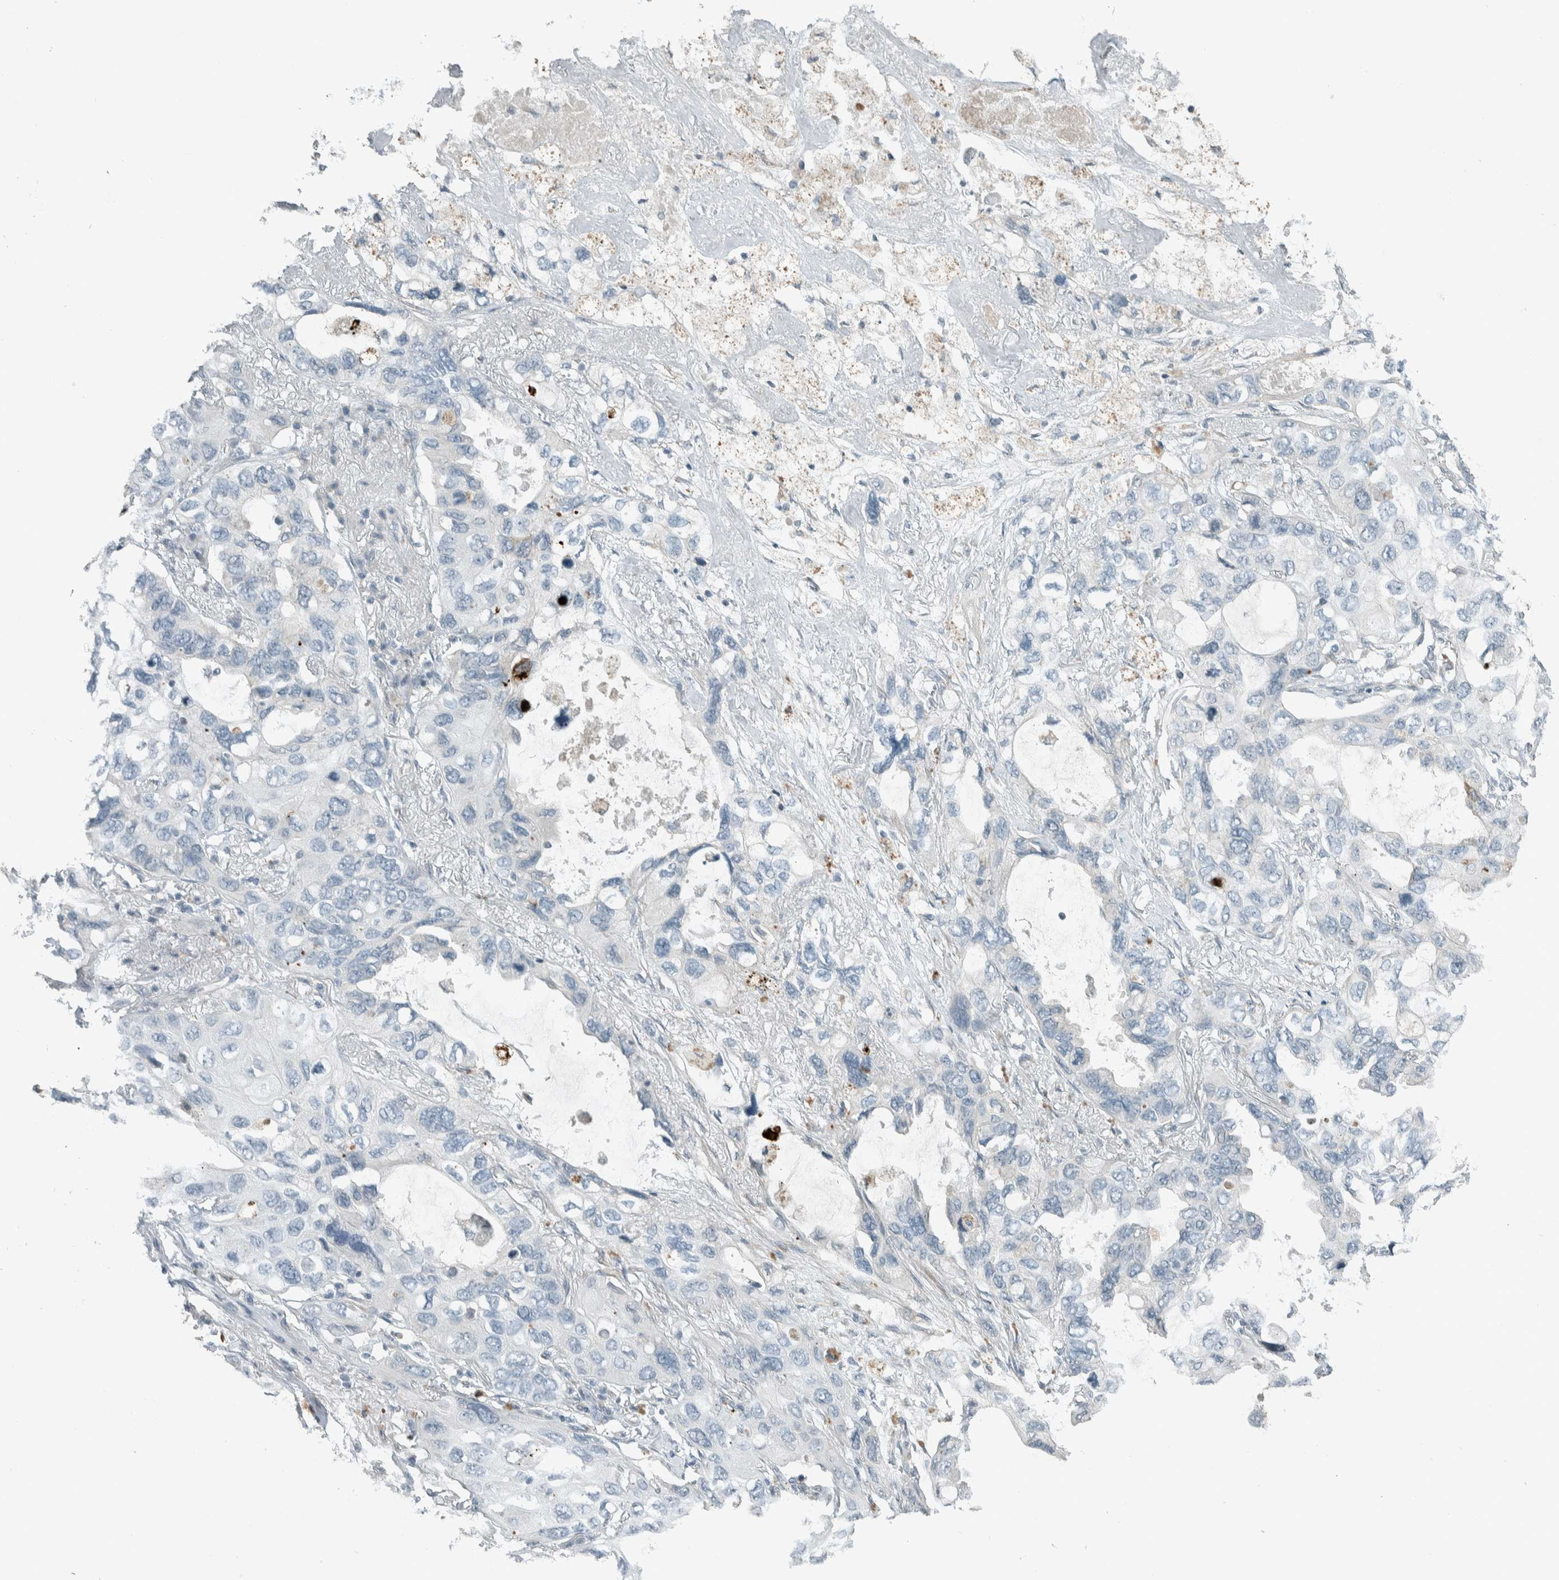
{"staining": {"intensity": "negative", "quantity": "none", "location": "none"}, "tissue": "lung cancer", "cell_type": "Tumor cells", "image_type": "cancer", "snomed": [{"axis": "morphology", "description": "Squamous cell carcinoma, NOS"}, {"axis": "topography", "description": "Lung"}], "caption": "The micrograph demonstrates no staining of tumor cells in lung cancer (squamous cell carcinoma).", "gene": "CERCAM", "patient": {"sex": "female", "age": 73}}